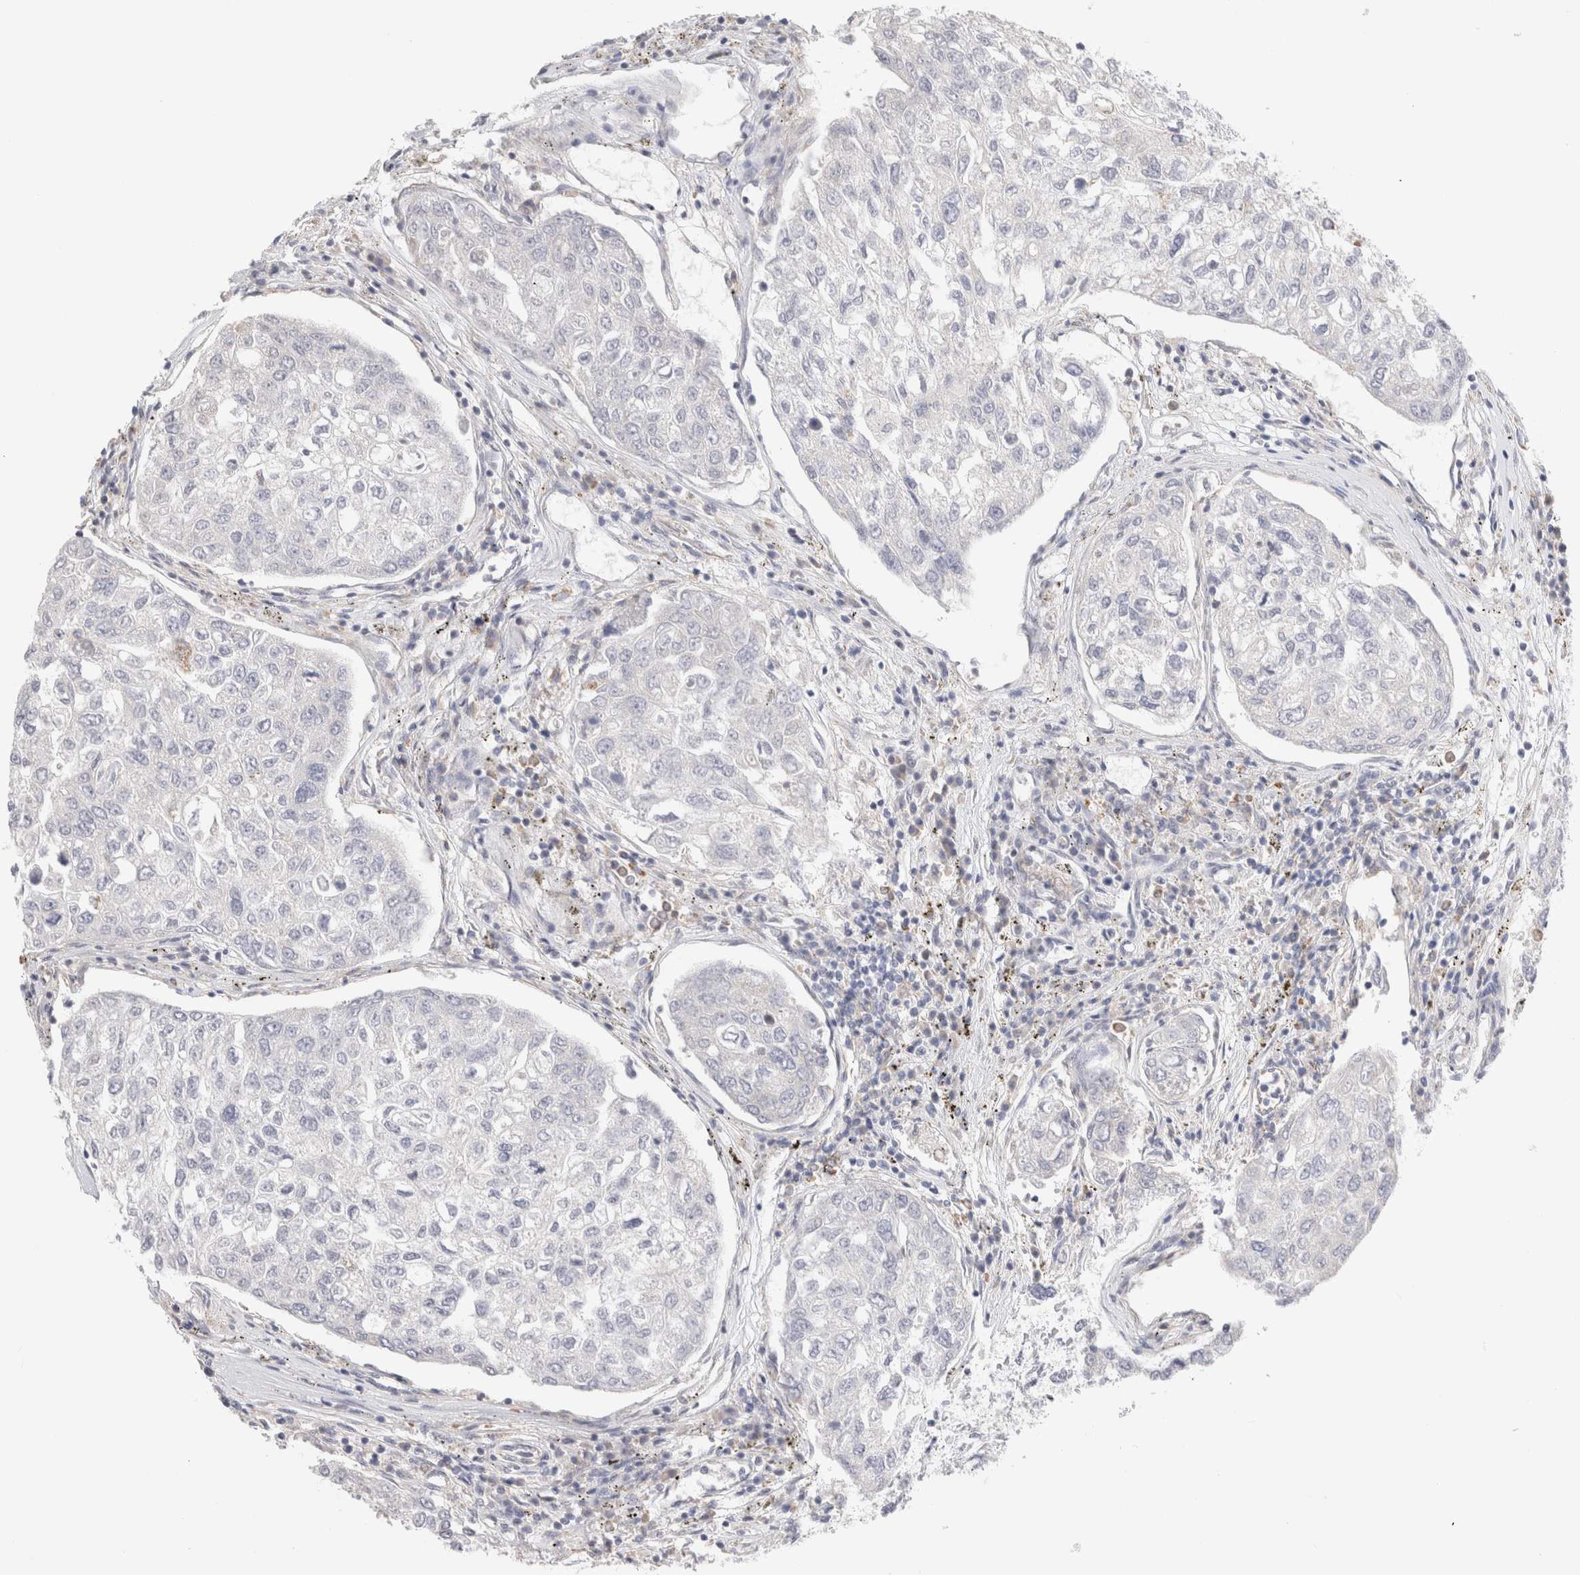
{"staining": {"intensity": "negative", "quantity": "none", "location": "none"}, "tissue": "urothelial cancer", "cell_type": "Tumor cells", "image_type": "cancer", "snomed": [{"axis": "morphology", "description": "Urothelial carcinoma, High grade"}, {"axis": "topography", "description": "Lymph node"}, {"axis": "topography", "description": "Urinary bladder"}], "caption": "This micrograph is of urothelial carcinoma (high-grade) stained with immunohistochemistry to label a protein in brown with the nuclei are counter-stained blue. There is no expression in tumor cells. (IHC, brightfield microscopy, high magnification).", "gene": "CSK", "patient": {"sex": "male", "age": 51}}